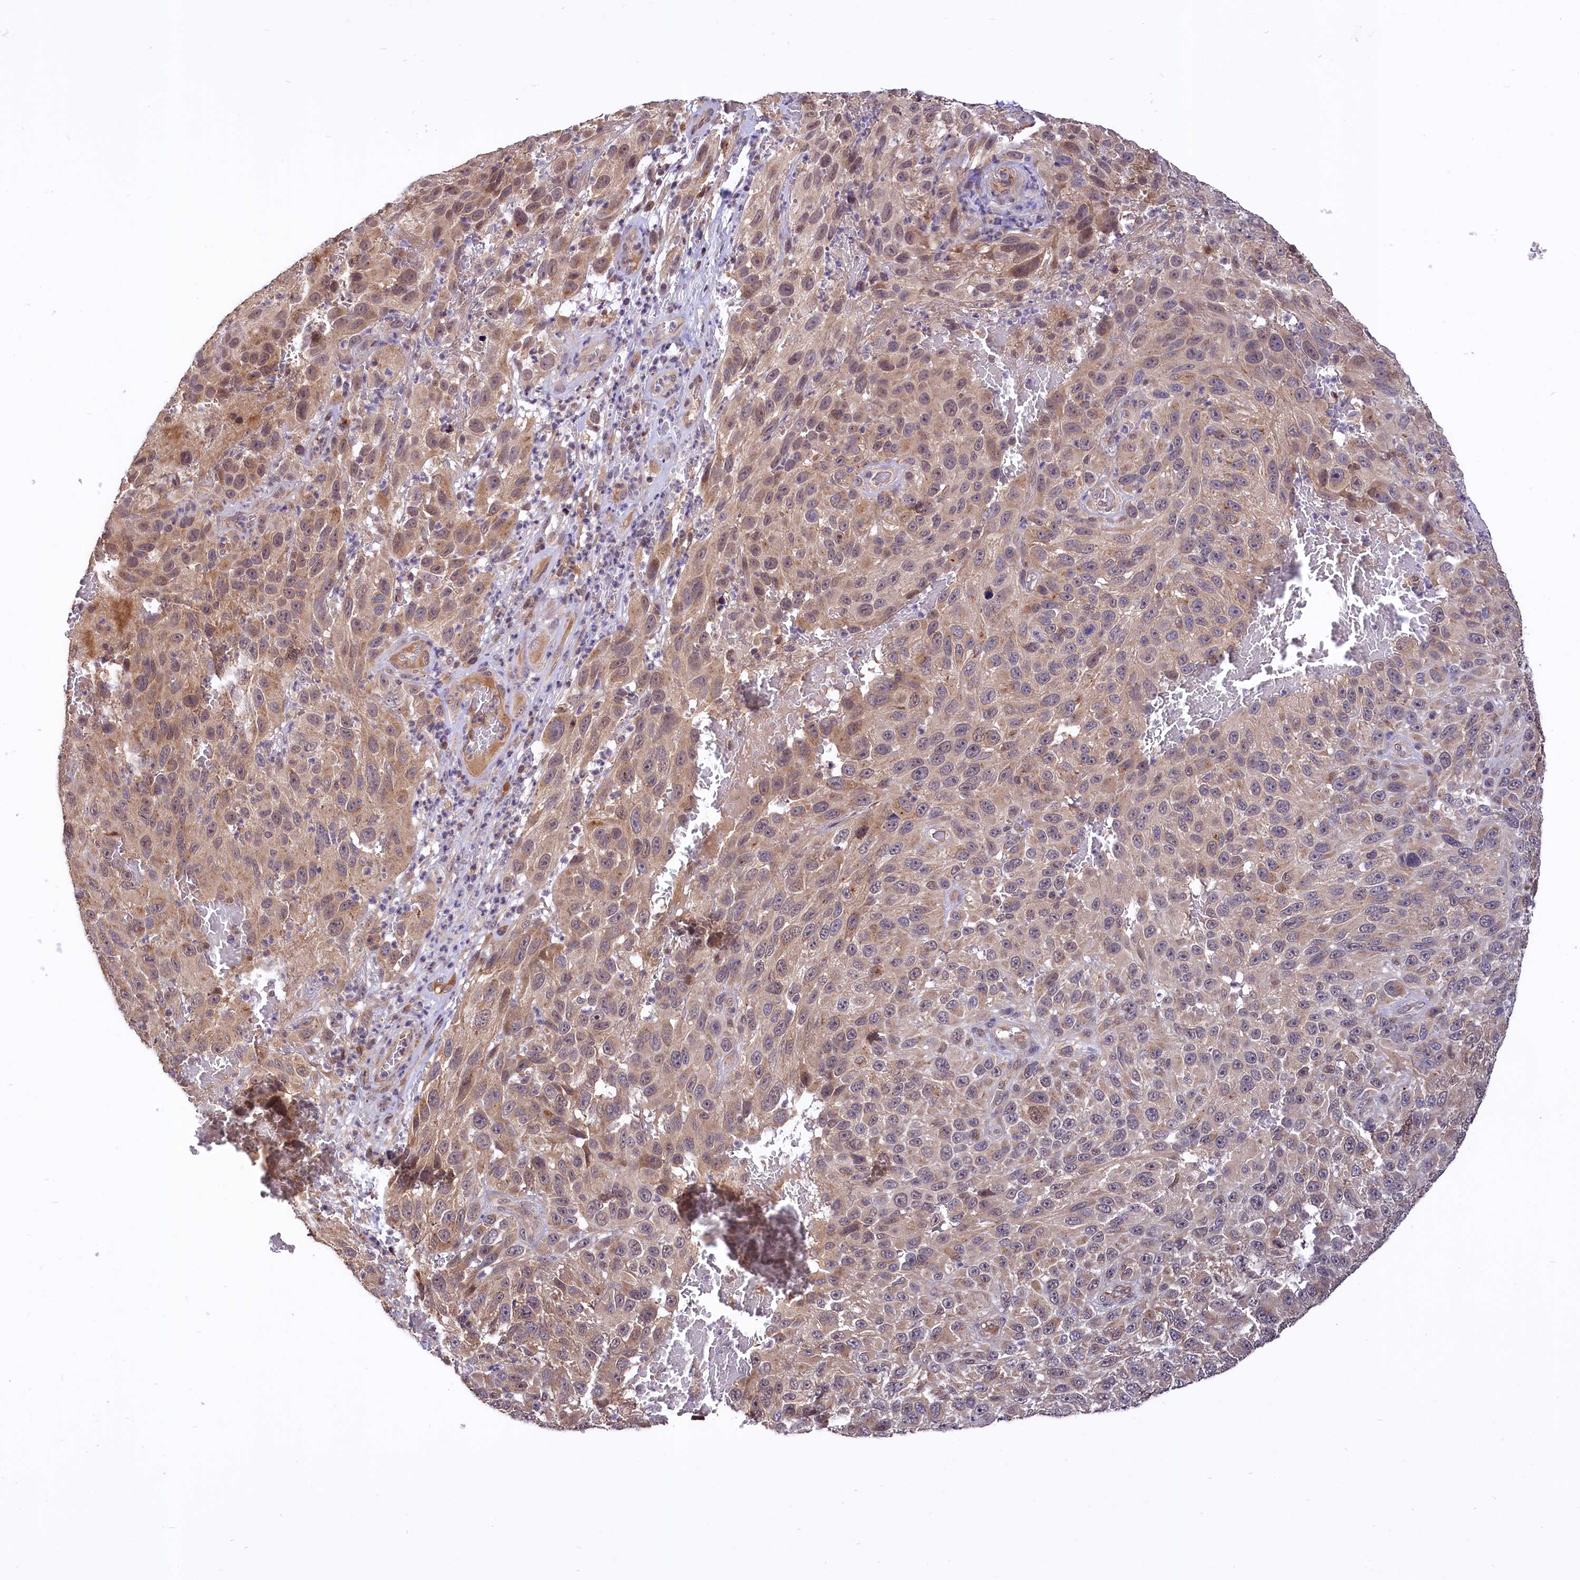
{"staining": {"intensity": "weak", "quantity": "25%-75%", "location": "cytoplasmic/membranous"}, "tissue": "melanoma", "cell_type": "Tumor cells", "image_type": "cancer", "snomed": [{"axis": "morphology", "description": "Malignant melanoma, NOS"}, {"axis": "topography", "description": "Skin"}], "caption": "A histopathology image of melanoma stained for a protein reveals weak cytoplasmic/membranous brown staining in tumor cells.", "gene": "UBE3A", "patient": {"sex": "female", "age": 96}}